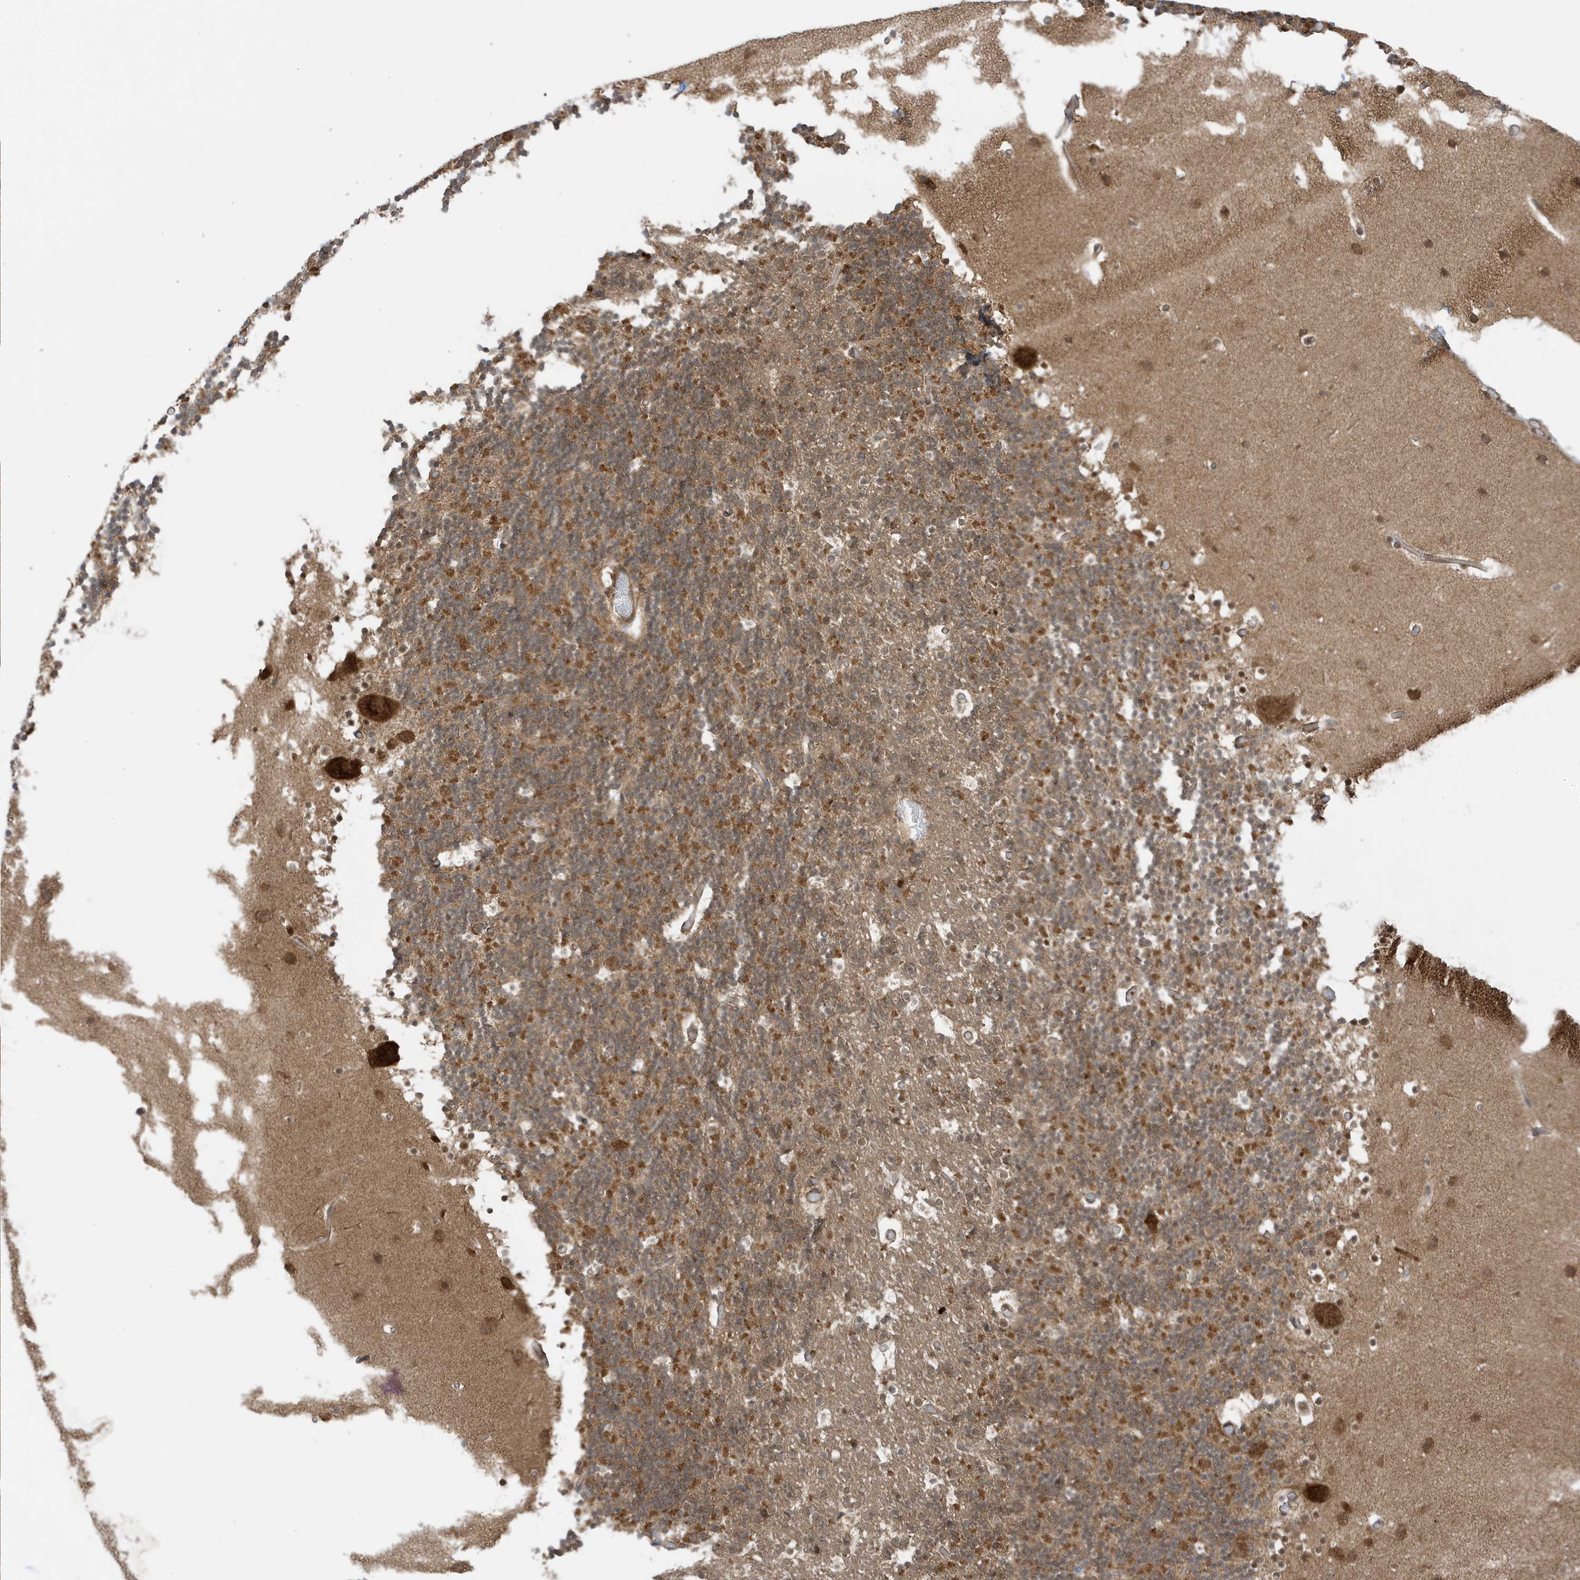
{"staining": {"intensity": "moderate", "quantity": "25%-75%", "location": "cytoplasmic/membranous"}, "tissue": "cerebellum", "cell_type": "Cells in granular layer", "image_type": "normal", "snomed": [{"axis": "morphology", "description": "Normal tissue, NOS"}, {"axis": "topography", "description": "Cerebellum"}], "caption": "The histopathology image displays immunohistochemical staining of unremarkable cerebellum. There is moderate cytoplasmic/membranous positivity is identified in approximately 25%-75% of cells in granular layer.", "gene": "DHX36", "patient": {"sex": "male", "age": 57}}